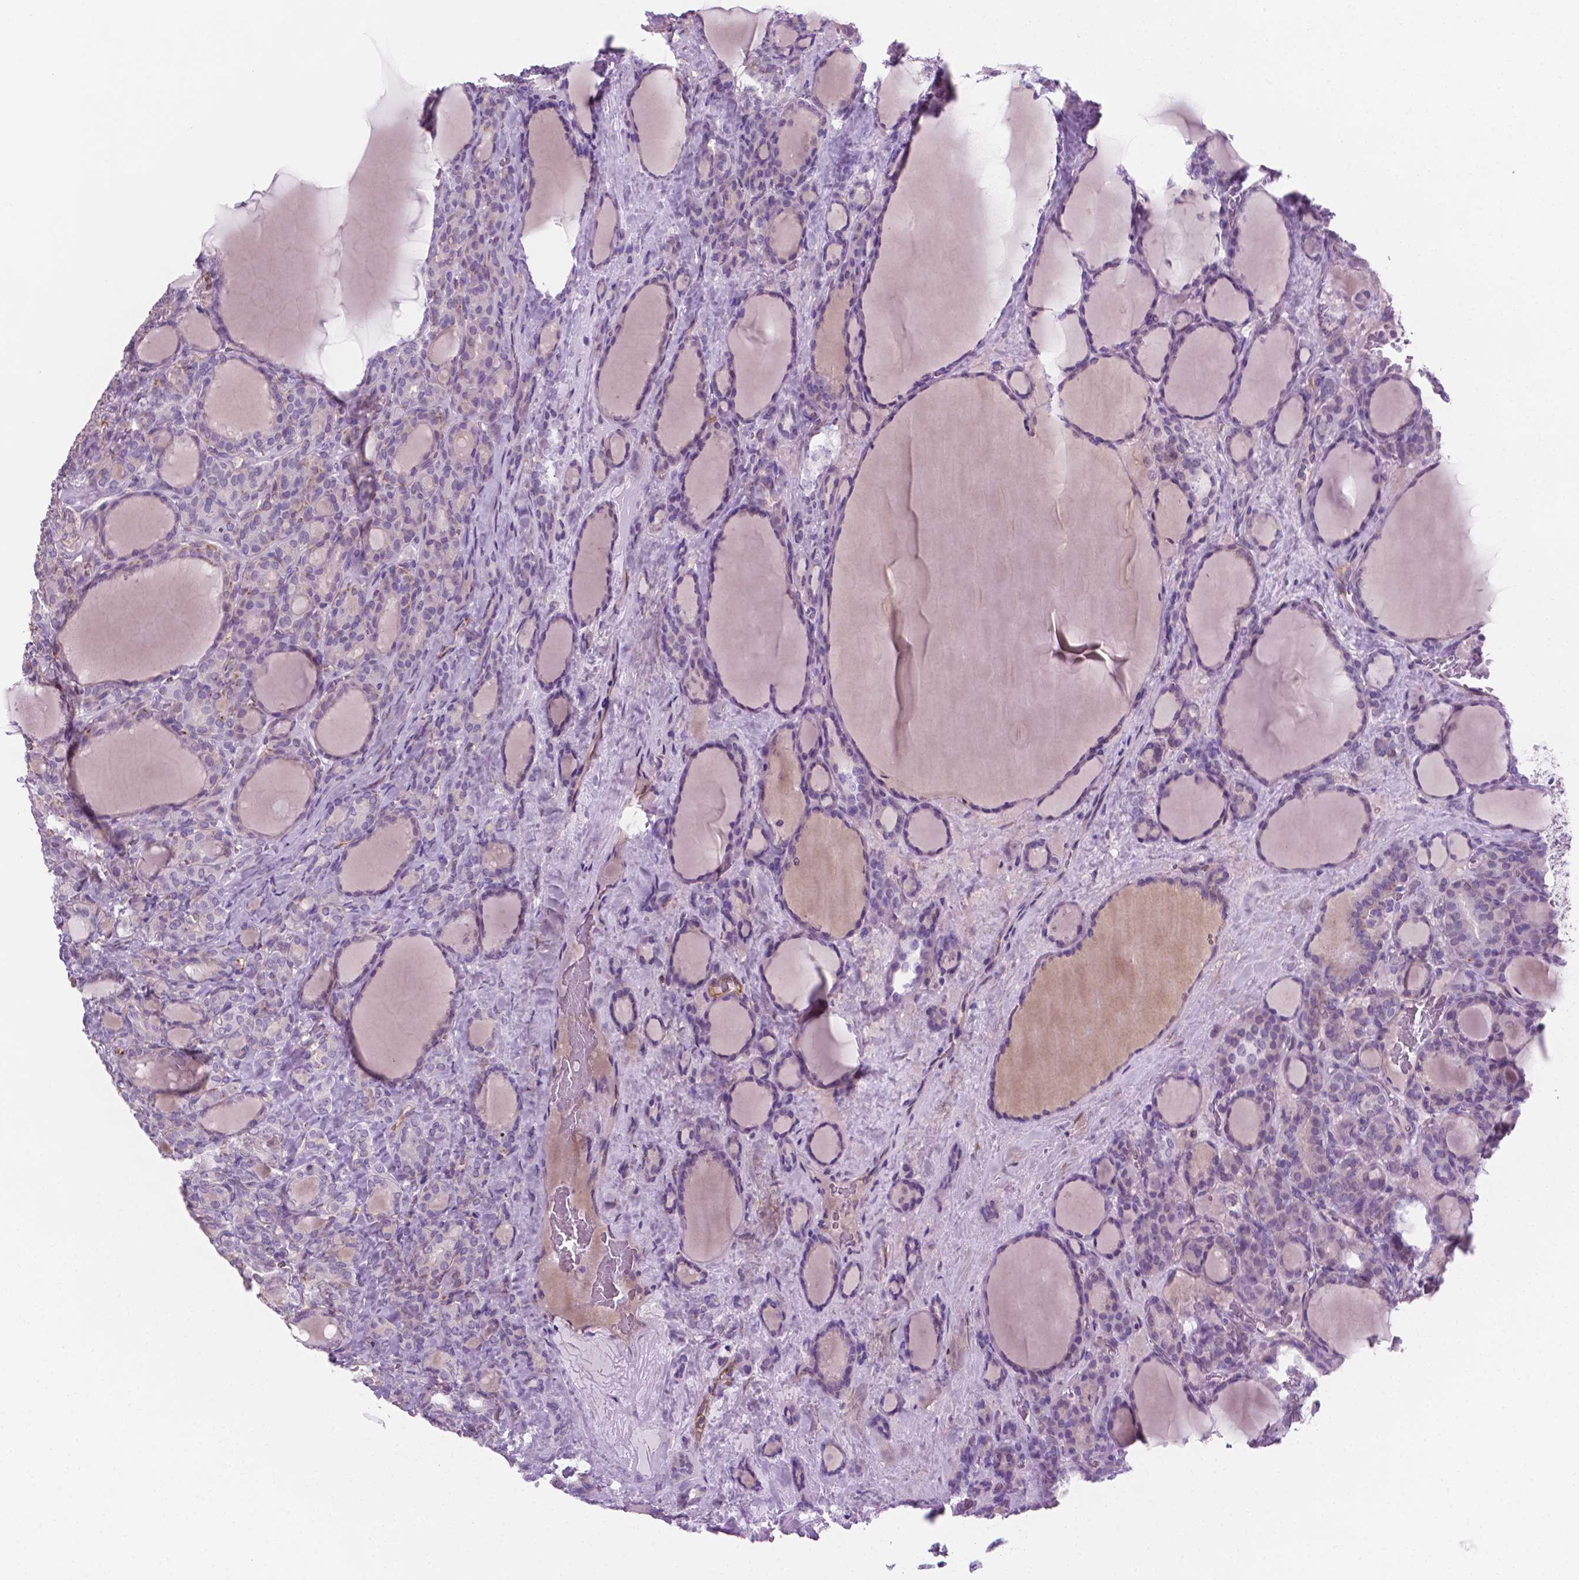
{"staining": {"intensity": "negative", "quantity": "none", "location": "none"}, "tissue": "thyroid cancer", "cell_type": "Tumor cells", "image_type": "cancer", "snomed": [{"axis": "morphology", "description": "Normal tissue, NOS"}, {"axis": "morphology", "description": "Follicular adenoma carcinoma, NOS"}, {"axis": "topography", "description": "Thyroid gland"}], "caption": "Tumor cells are negative for protein expression in human thyroid cancer.", "gene": "EPPK1", "patient": {"sex": "female", "age": 31}}